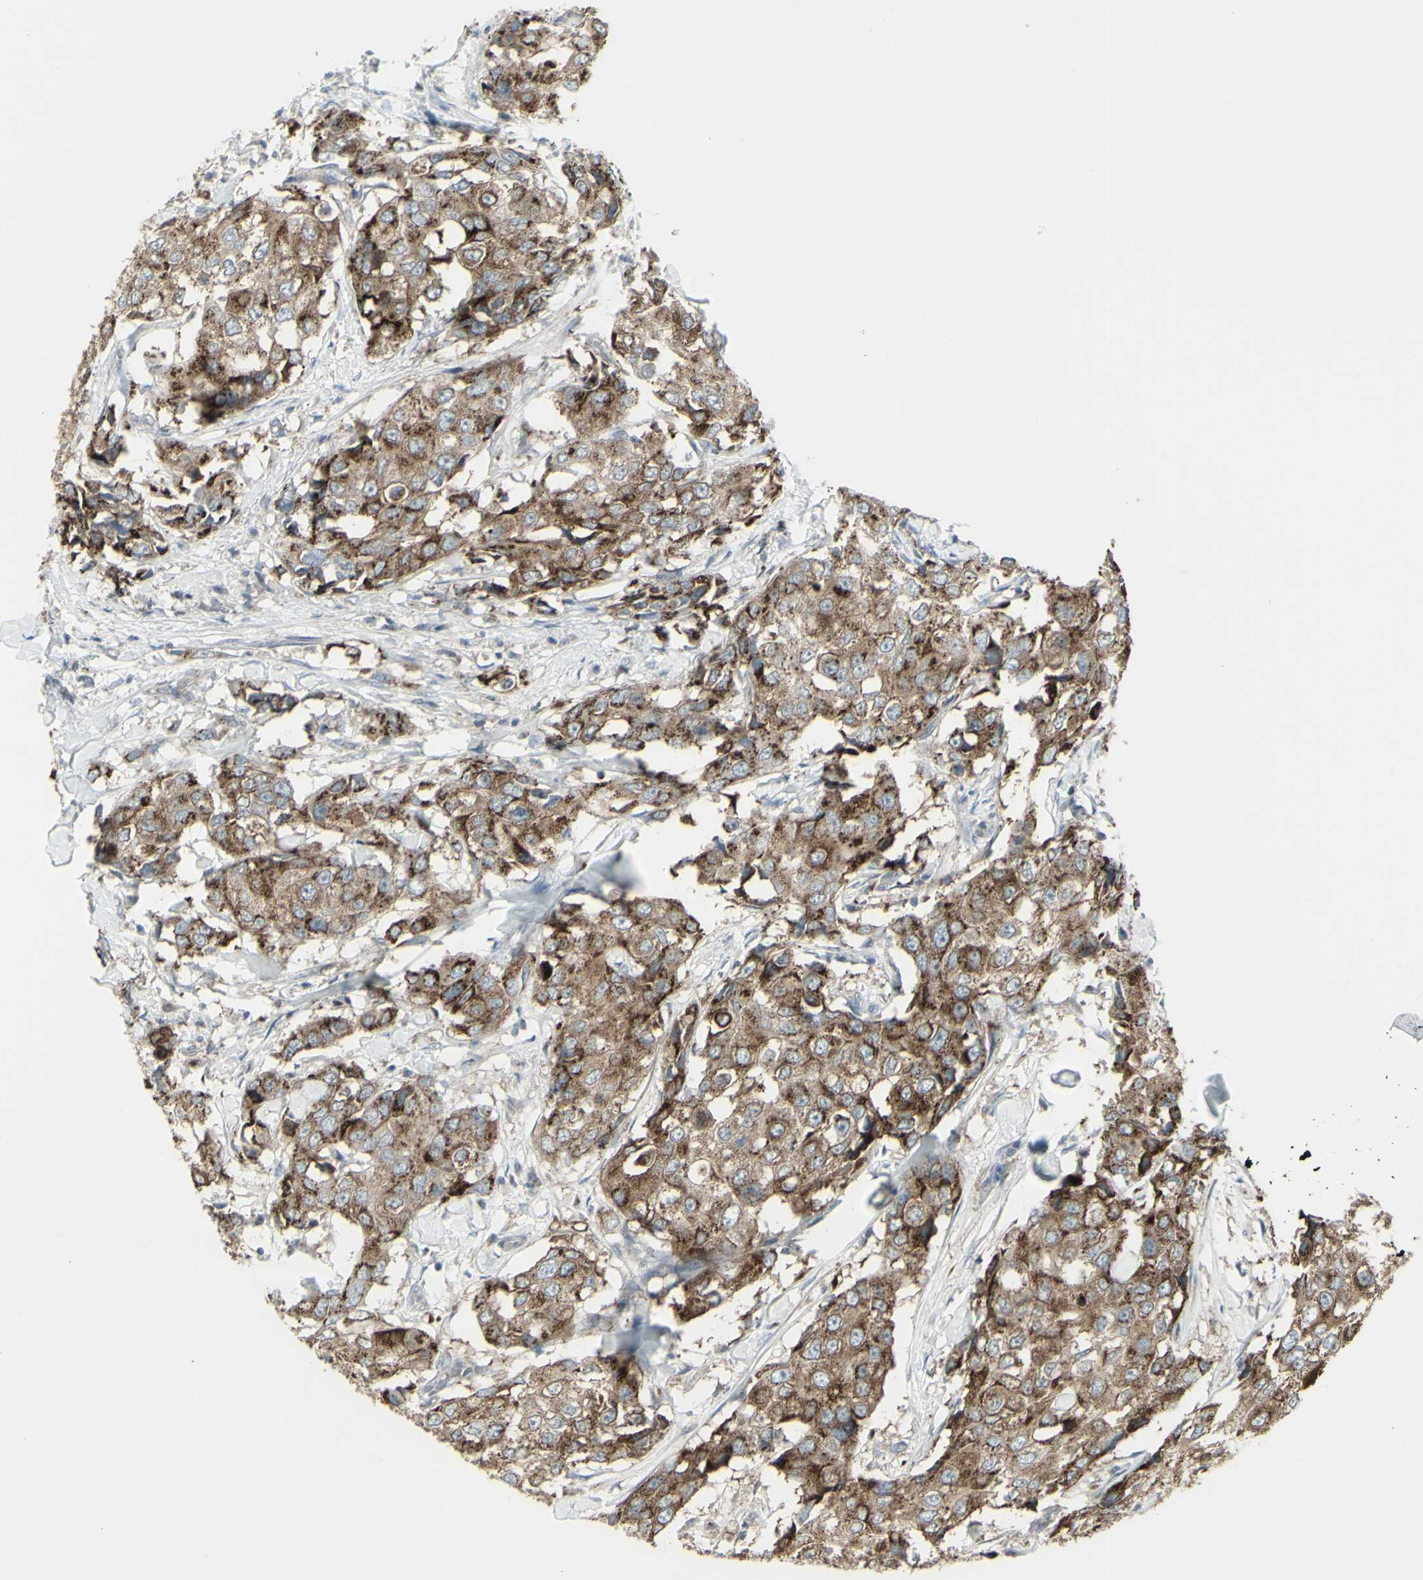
{"staining": {"intensity": "moderate", "quantity": ">75%", "location": "cytoplasmic/membranous"}, "tissue": "breast cancer", "cell_type": "Tumor cells", "image_type": "cancer", "snomed": [{"axis": "morphology", "description": "Duct carcinoma"}, {"axis": "topography", "description": "Breast"}], "caption": "Infiltrating ductal carcinoma (breast) stained with immunohistochemistry (IHC) demonstrates moderate cytoplasmic/membranous expression in approximately >75% of tumor cells.", "gene": "GALNT6", "patient": {"sex": "female", "age": 27}}